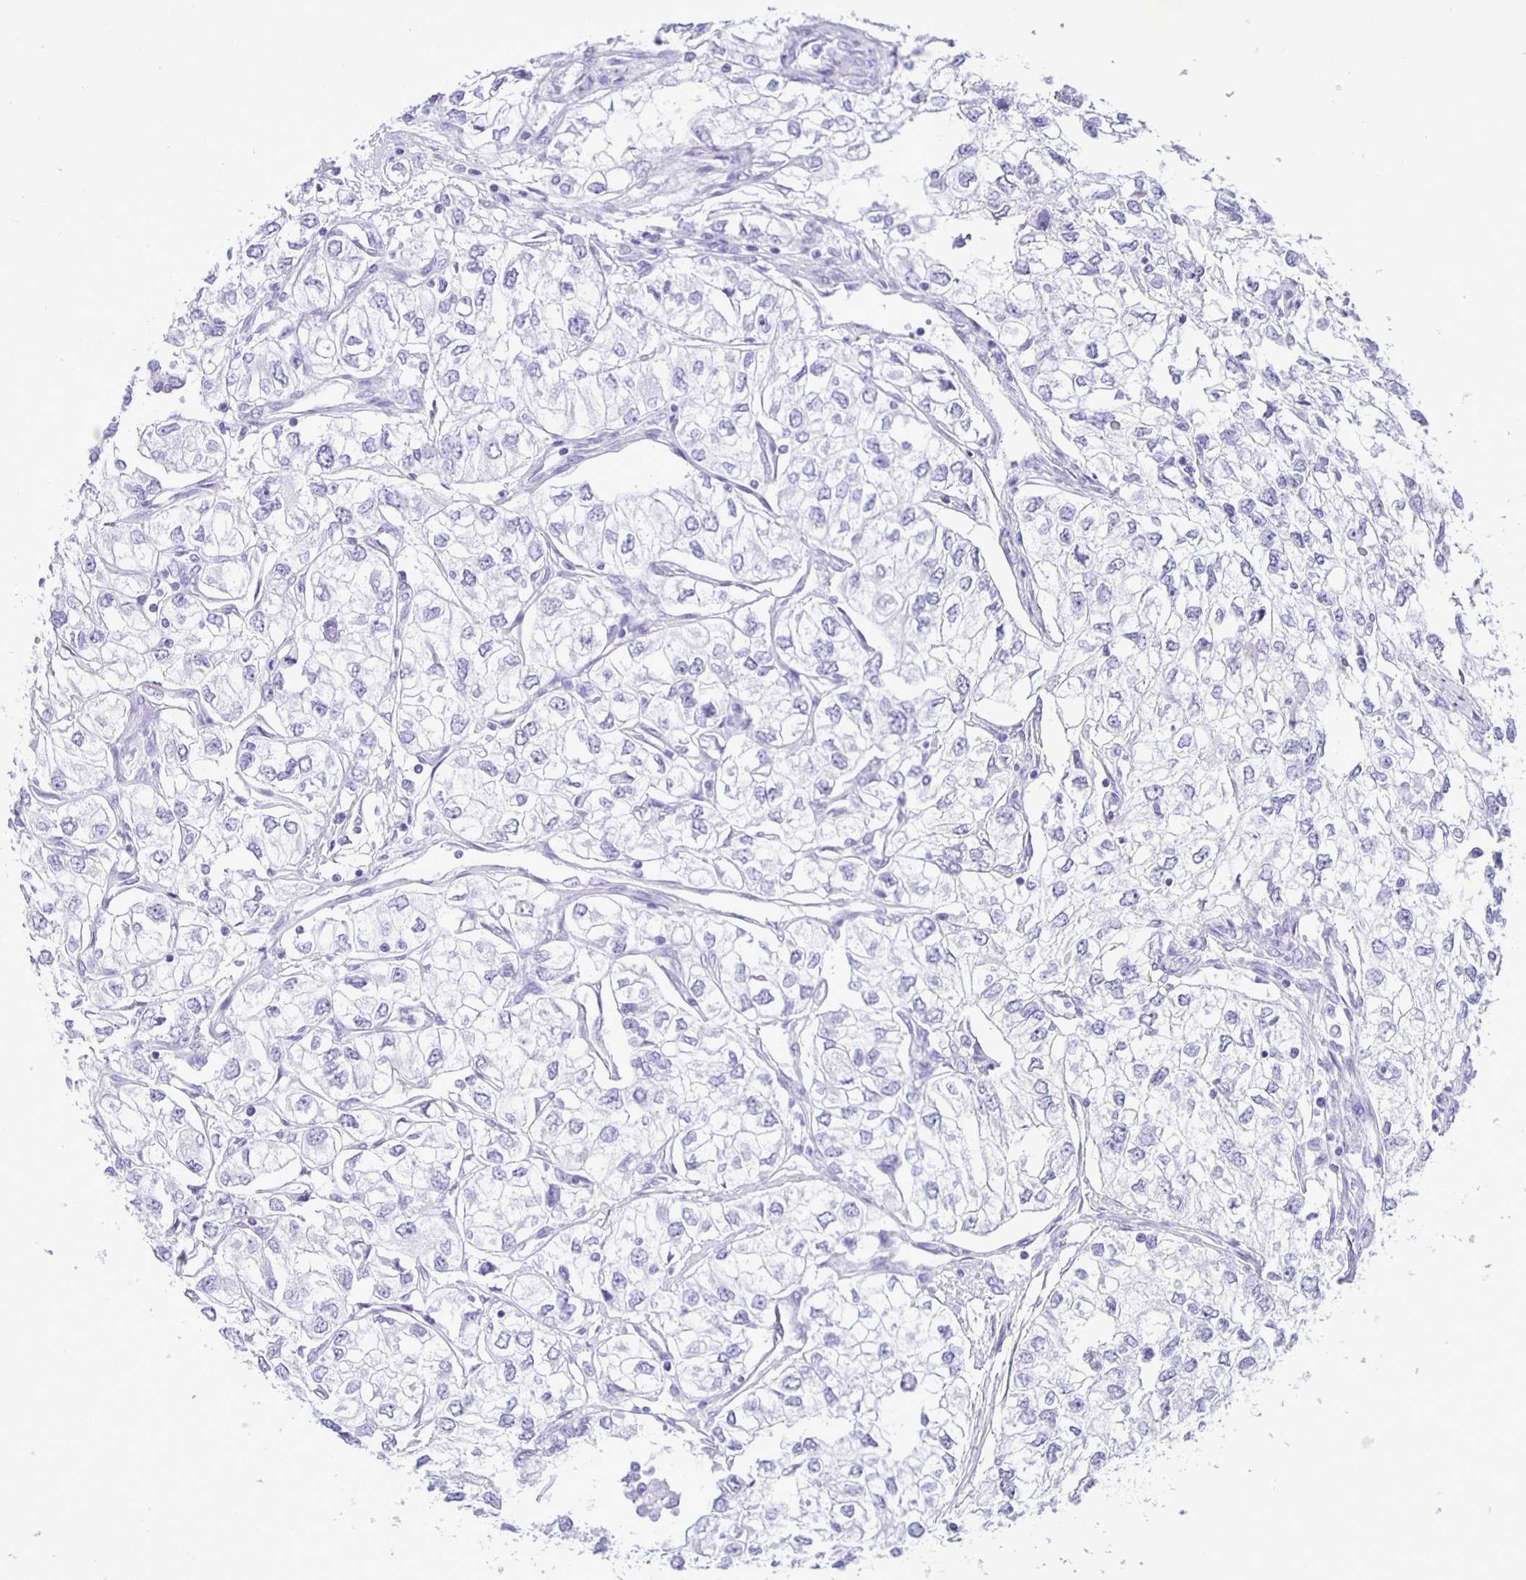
{"staining": {"intensity": "negative", "quantity": "none", "location": "none"}, "tissue": "renal cancer", "cell_type": "Tumor cells", "image_type": "cancer", "snomed": [{"axis": "morphology", "description": "Adenocarcinoma, NOS"}, {"axis": "topography", "description": "Kidney"}], "caption": "Immunohistochemical staining of renal cancer demonstrates no significant staining in tumor cells.", "gene": "EZHIP", "patient": {"sex": "female", "age": 59}}